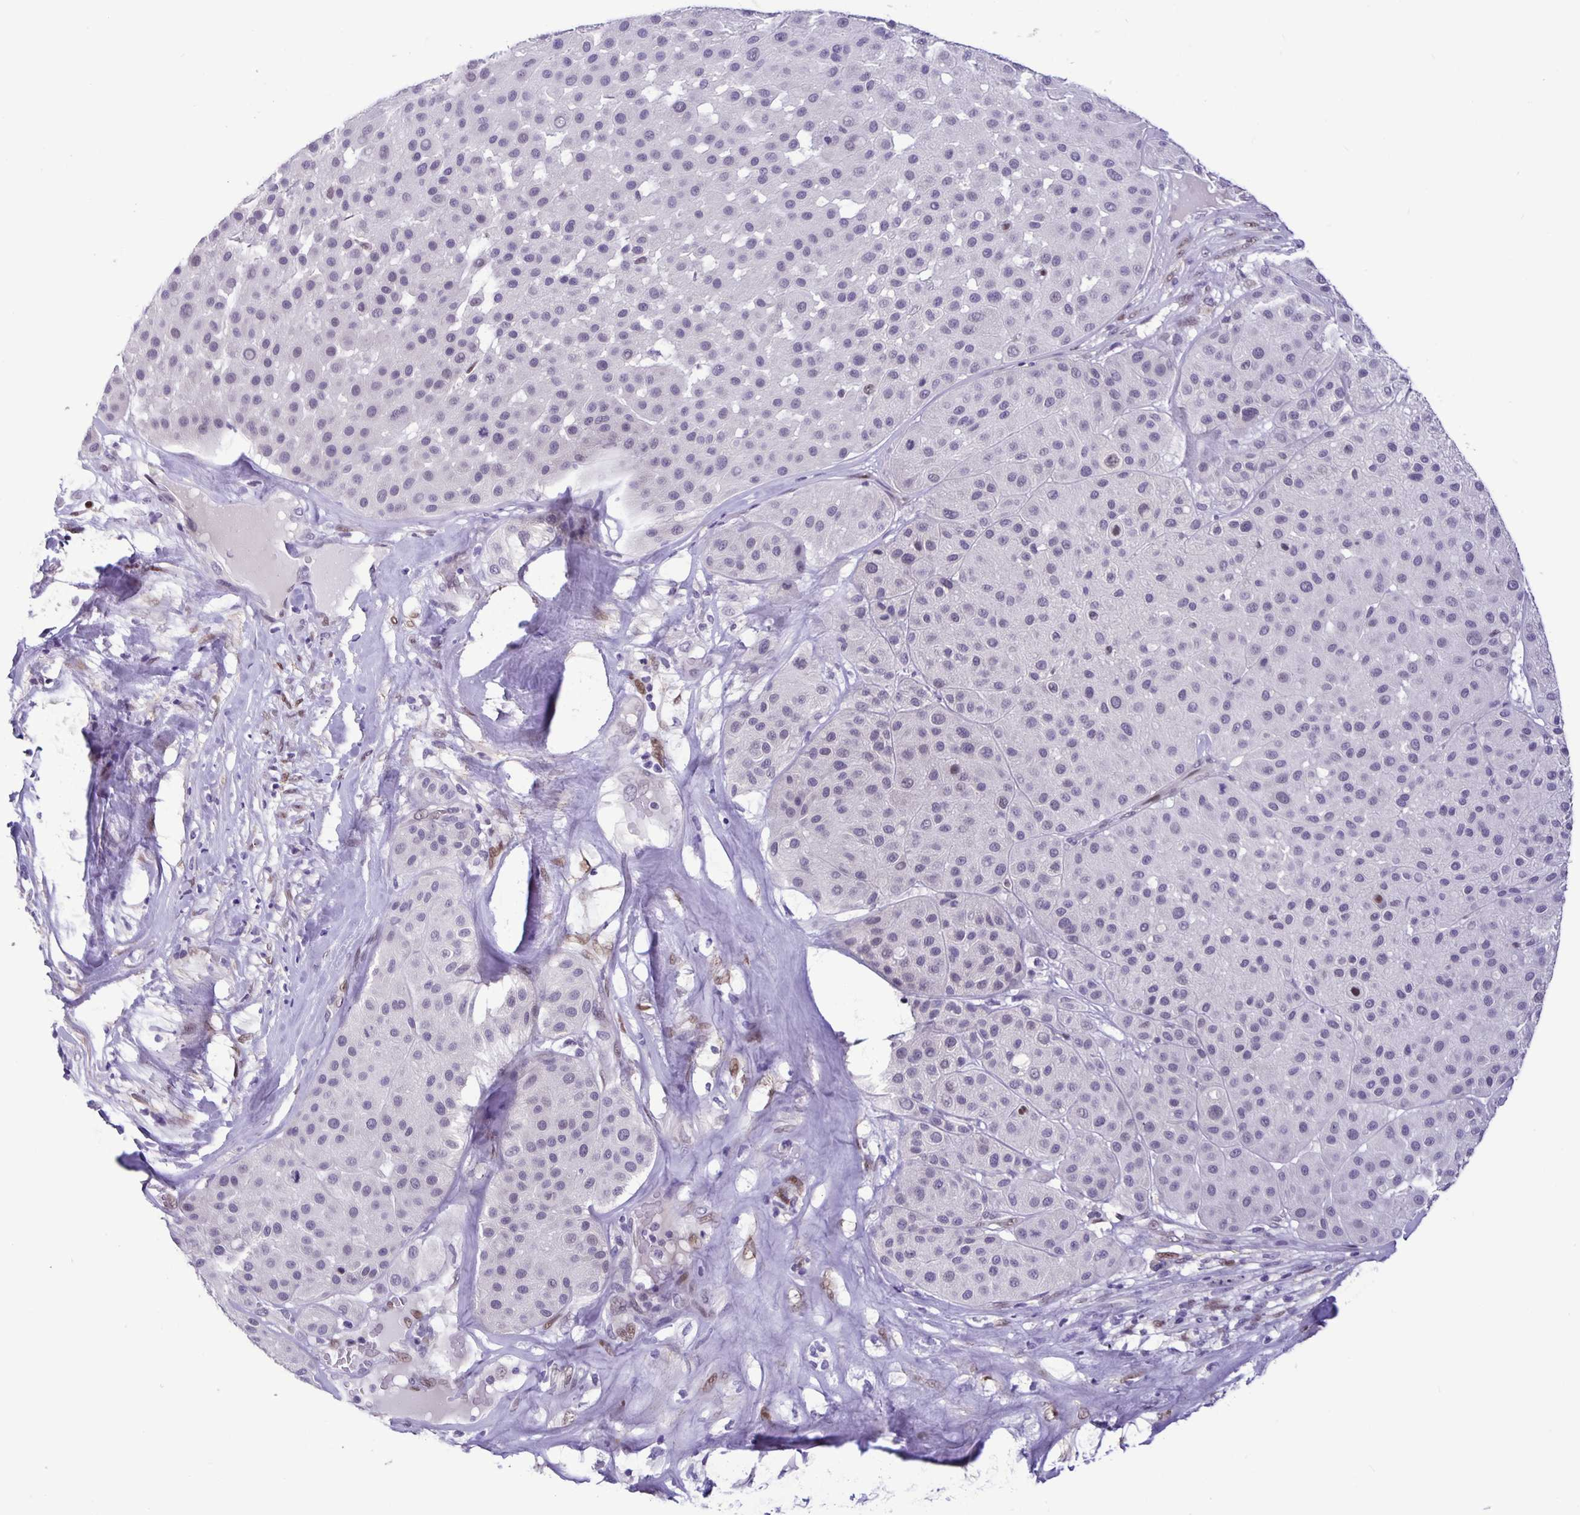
{"staining": {"intensity": "negative", "quantity": "none", "location": "none"}, "tissue": "melanoma", "cell_type": "Tumor cells", "image_type": "cancer", "snomed": [{"axis": "morphology", "description": "Malignant melanoma, Metastatic site"}, {"axis": "topography", "description": "Smooth muscle"}], "caption": "This is an immunohistochemistry (IHC) photomicrograph of human malignant melanoma (metastatic site). There is no staining in tumor cells.", "gene": "FOSL2", "patient": {"sex": "male", "age": 41}}